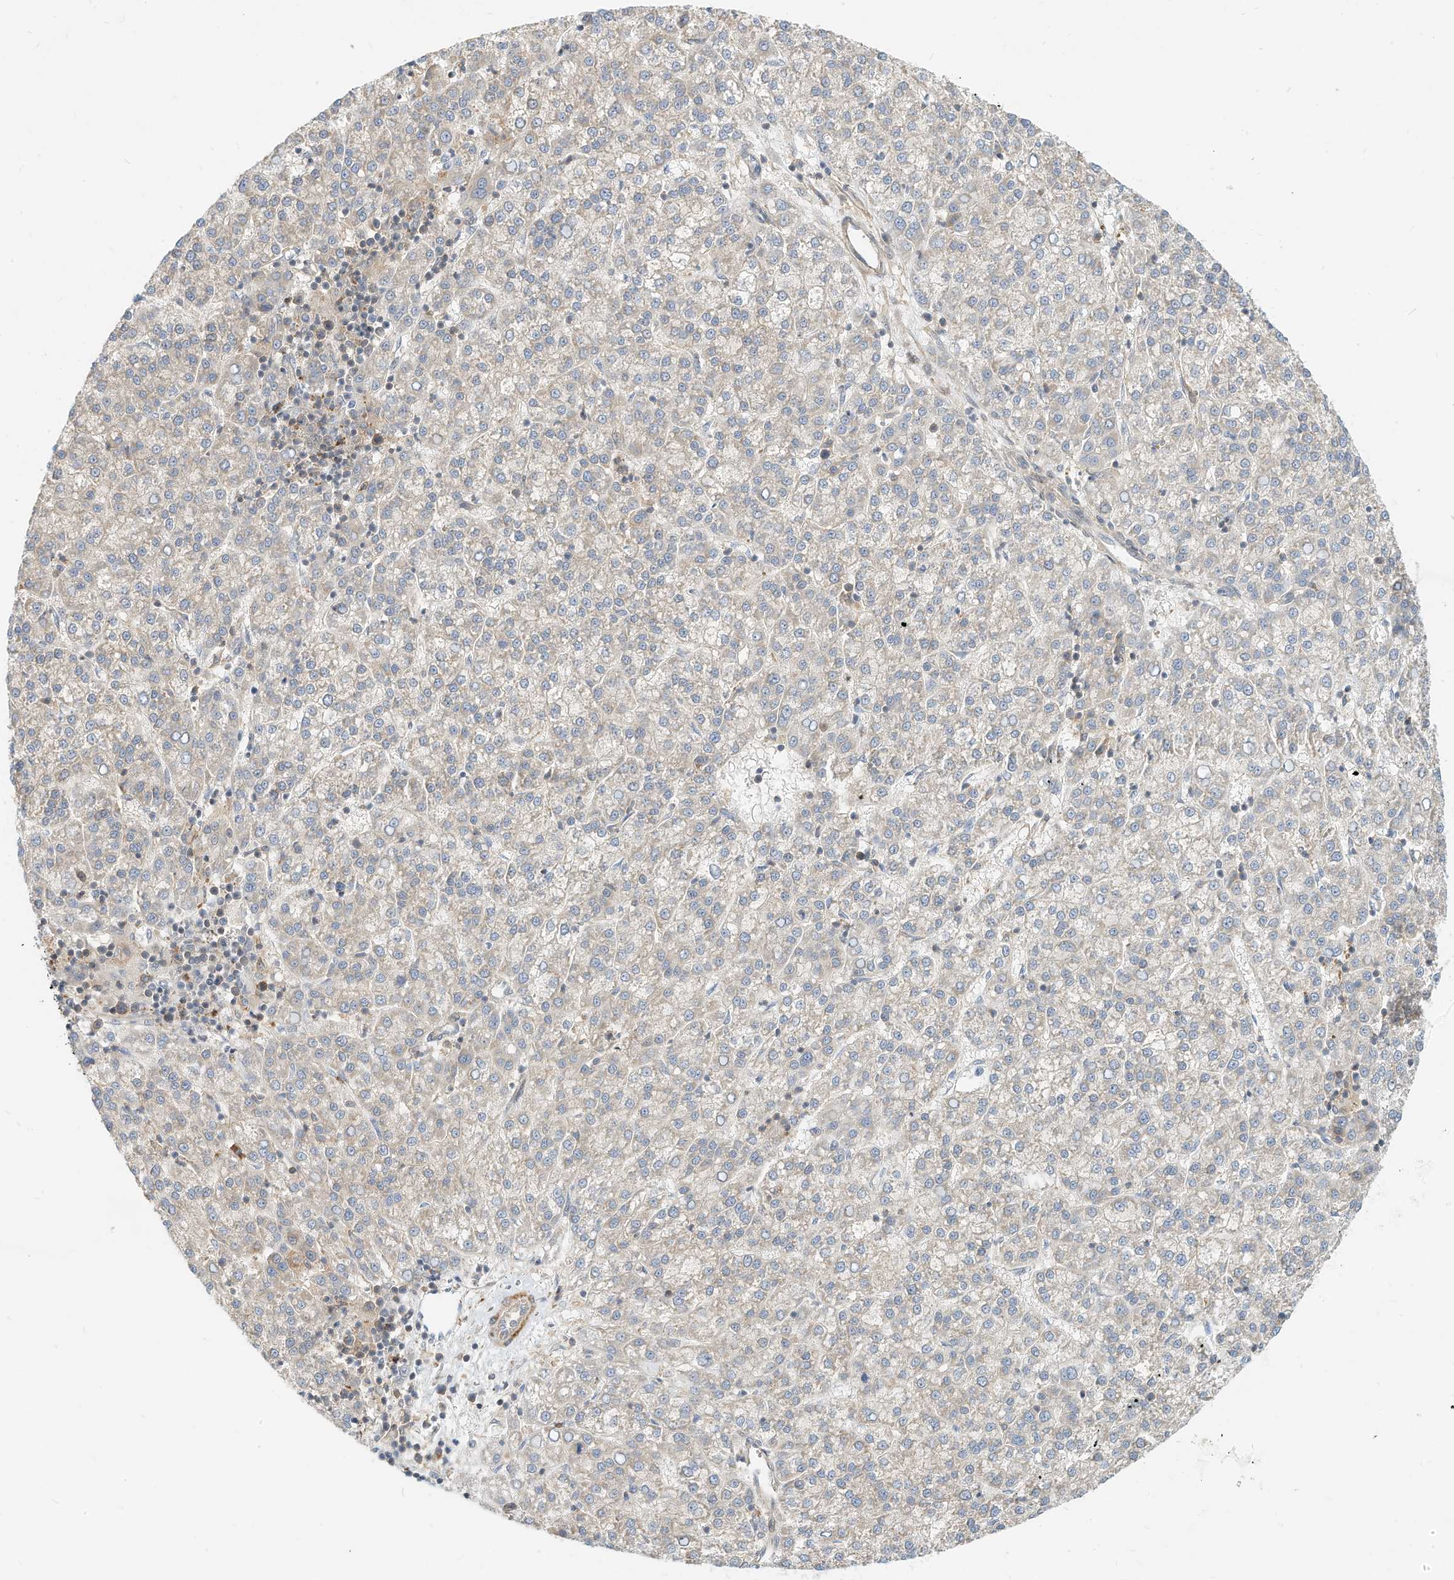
{"staining": {"intensity": "negative", "quantity": "none", "location": "none"}, "tissue": "liver cancer", "cell_type": "Tumor cells", "image_type": "cancer", "snomed": [{"axis": "morphology", "description": "Carcinoma, Hepatocellular, NOS"}, {"axis": "topography", "description": "Liver"}], "caption": "High magnification brightfield microscopy of hepatocellular carcinoma (liver) stained with DAB (brown) and counterstained with hematoxylin (blue): tumor cells show no significant positivity.", "gene": "OFD1", "patient": {"sex": "female", "age": 58}}